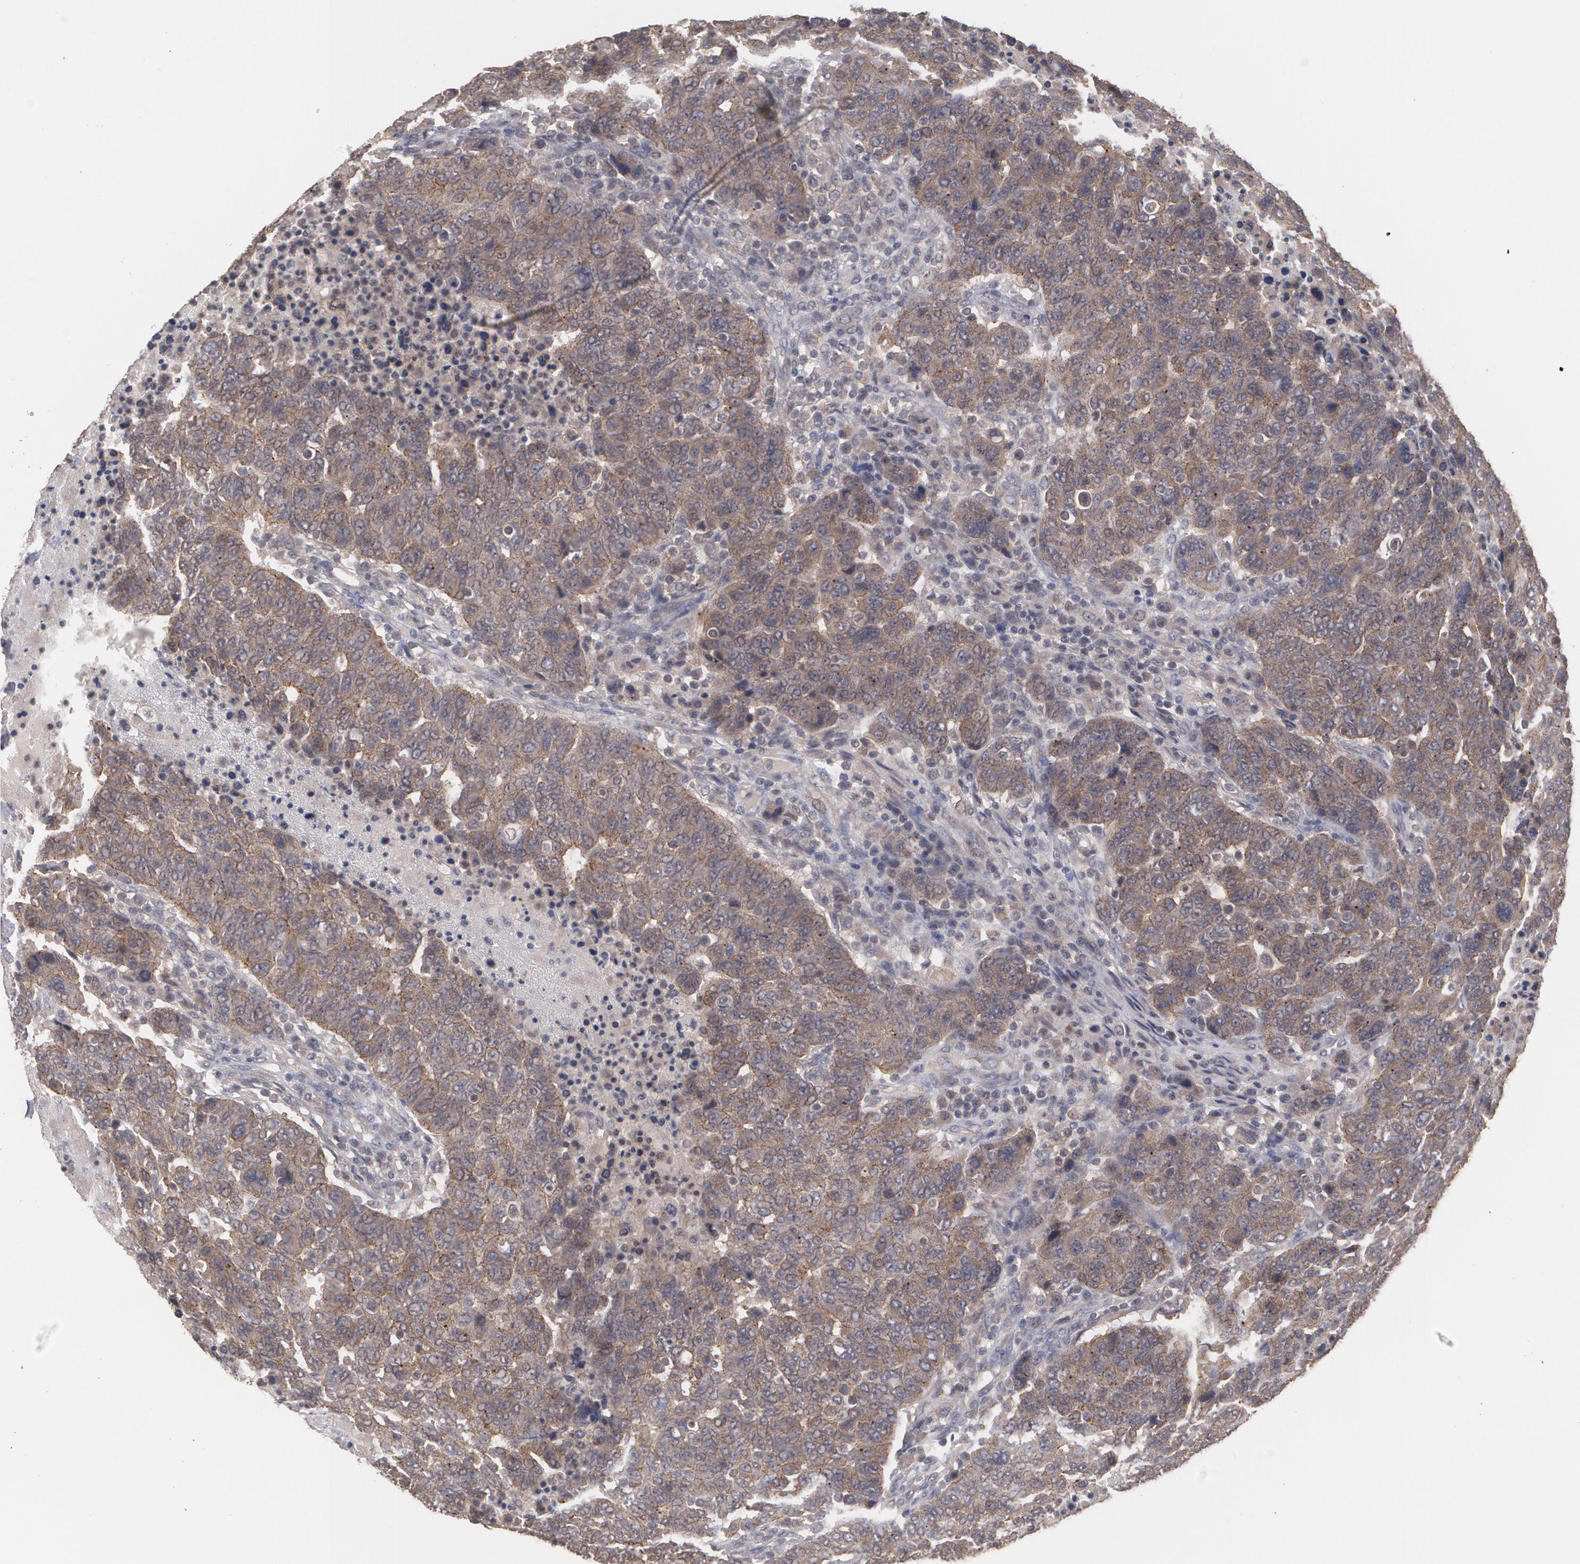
{"staining": {"intensity": "moderate", "quantity": ">75%", "location": "nuclear"}, "tissue": "breast cancer", "cell_type": "Tumor cells", "image_type": "cancer", "snomed": [{"axis": "morphology", "description": "Duct carcinoma"}, {"axis": "topography", "description": "Breast"}], "caption": "High-power microscopy captured an immunohistochemistry micrograph of breast cancer, revealing moderate nuclear expression in about >75% of tumor cells.", "gene": "ARF6", "patient": {"sex": "female", "age": 37}}